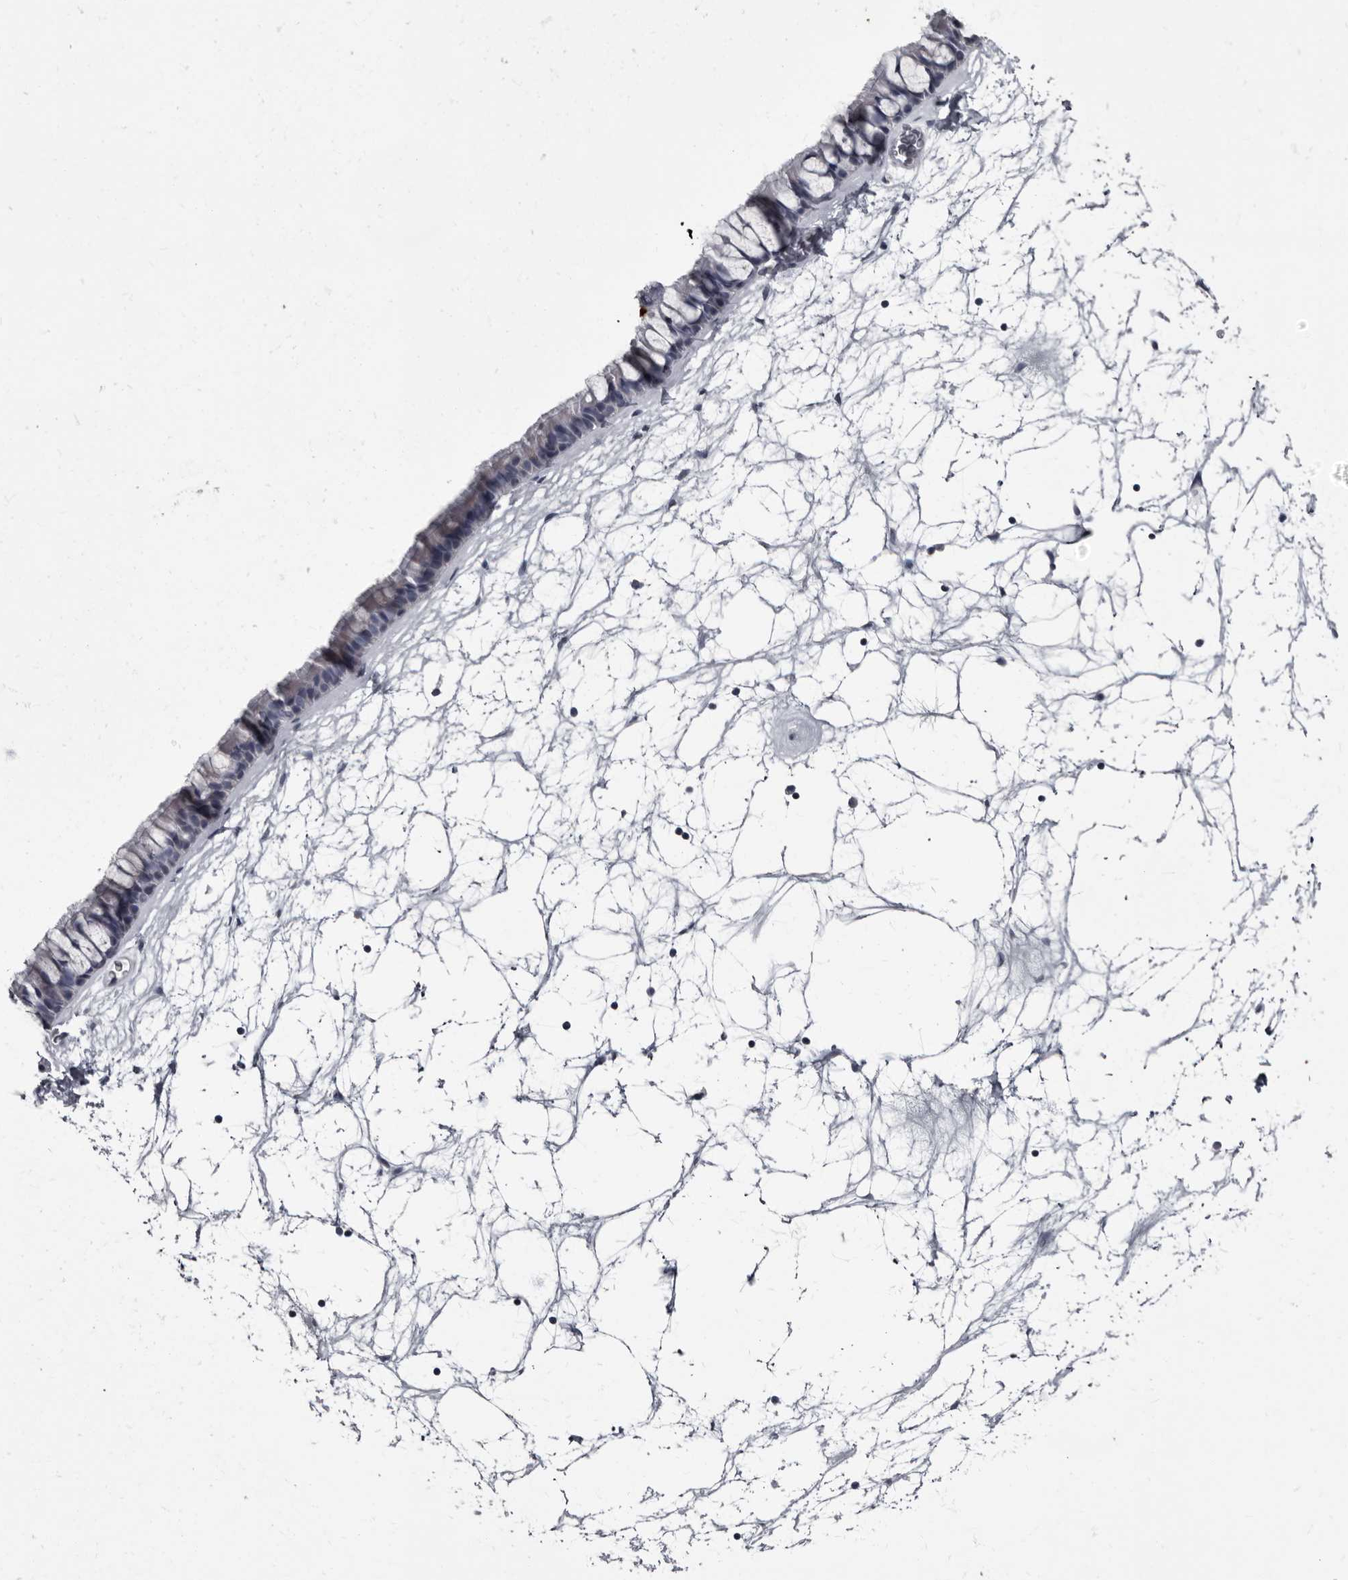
{"staining": {"intensity": "negative", "quantity": "none", "location": "none"}, "tissue": "nasopharynx", "cell_type": "Respiratory epithelial cells", "image_type": "normal", "snomed": [{"axis": "morphology", "description": "Normal tissue, NOS"}, {"axis": "topography", "description": "Nasopharynx"}], "caption": "IHC histopathology image of unremarkable nasopharynx: human nasopharynx stained with DAB demonstrates no significant protein expression in respiratory epithelial cells. (Immunohistochemistry, brightfield microscopy, high magnification).", "gene": "TPD52L1", "patient": {"sex": "male", "age": 64}}